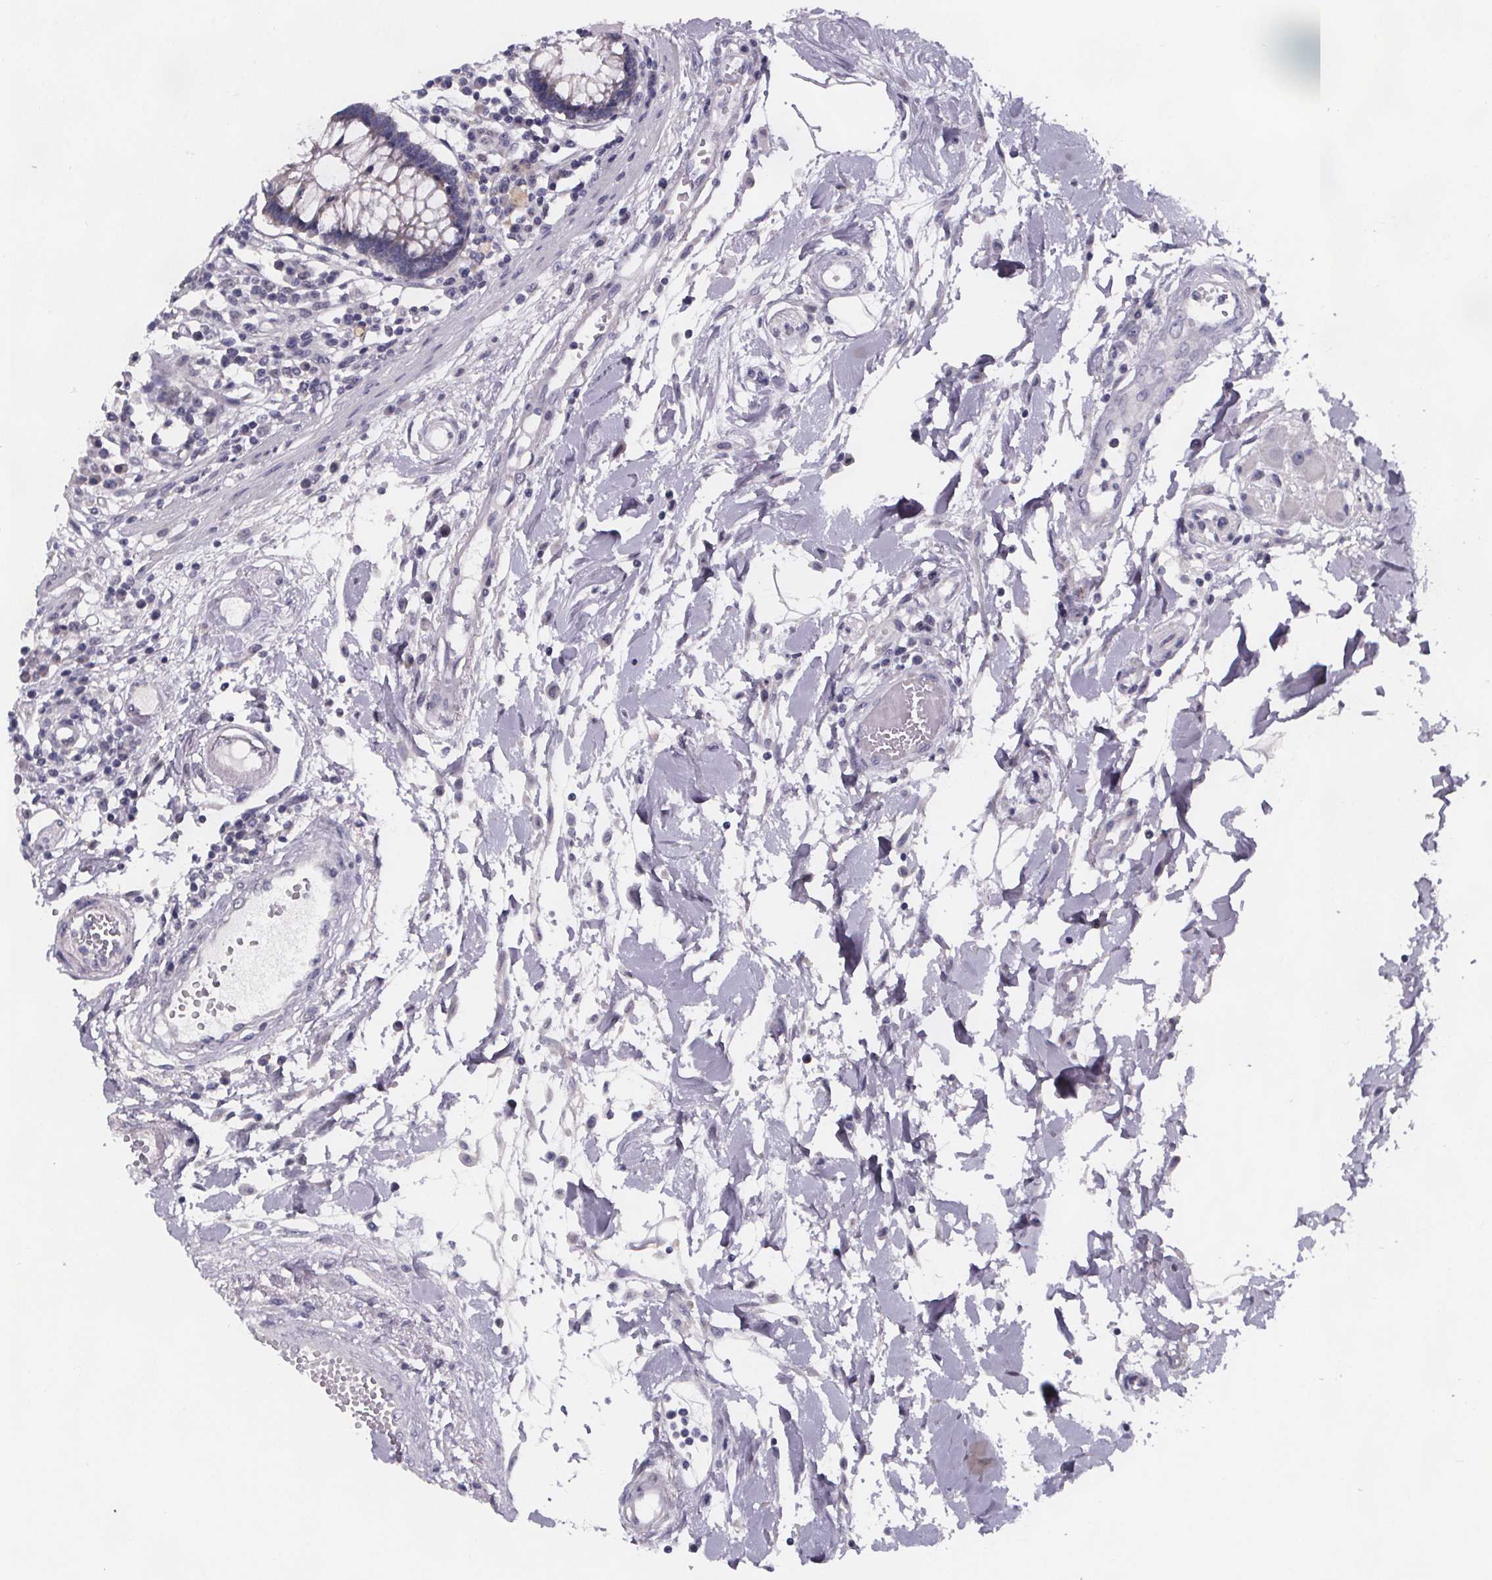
{"staining": {"intensity": "negative", "quantity": "none", "location": "none"}, "tissue": "colon", "cell_type": "Endothelial cells", "image_type": "normal", "snomed": [{"axis": "morphology", "description": "Normal tissue, NOS"}, {"axis": "morphology", "description": "Adenocarcinoma, NOS"}, {"axis": "topography", "description": "Colon"}], "caption": "Immunohistochemistry (IHC) photomicrograph of normal human colon stained for a protein (brown), which exhibits no staining in endothelial cells.", "gene": "PAH", "patient": {"sex": "male", "age": 83}}